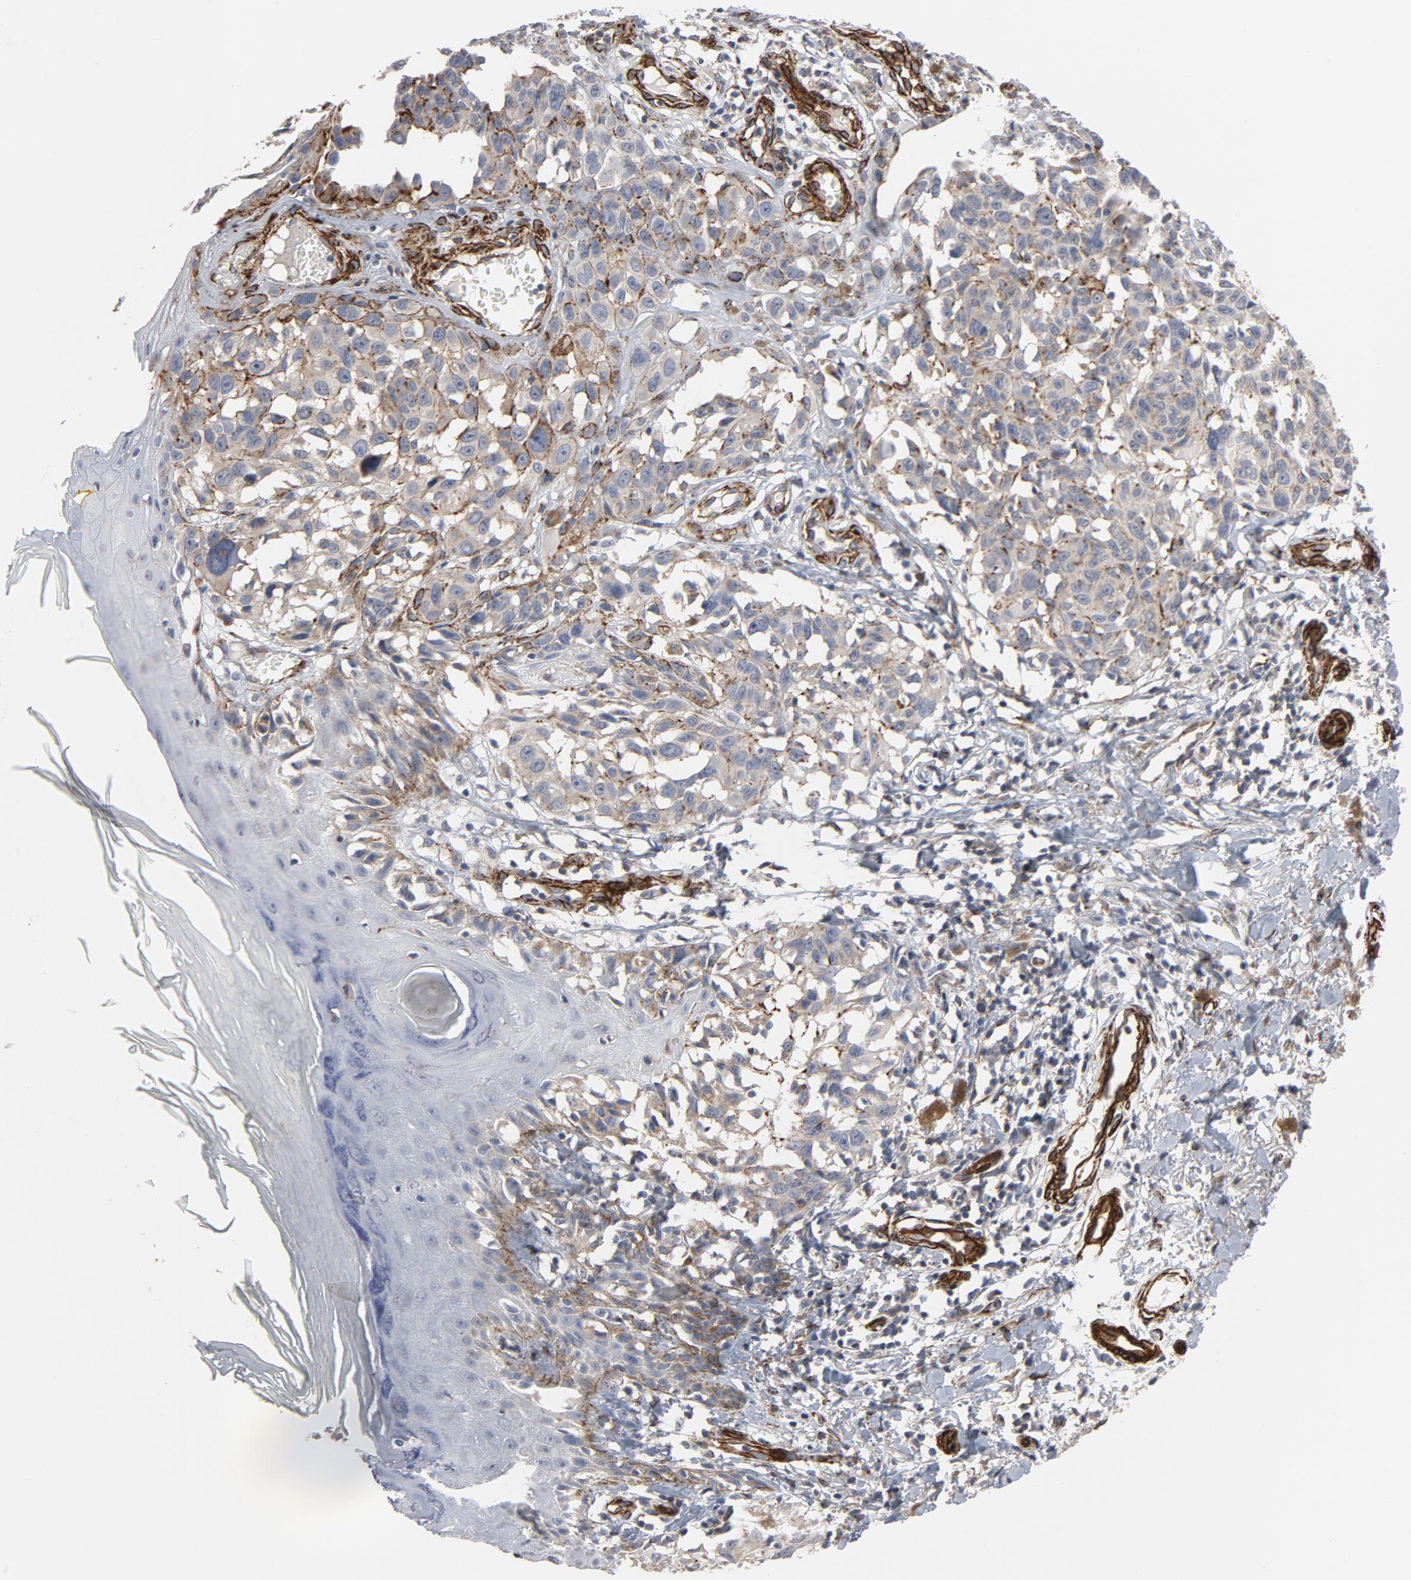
{"staining": {"intensity": "moderate", "quantity": ">75%", "location": "cytoplasmic/membranous"}, "tissue": "melanoma", "cell_type": "Tumor cells", "image_type": "cancer", "snomed": [{"axis": "morphology", "description": "Malignant melanoma, NOS"}, {"axis": "topography", "description": "Skin"}], "caption": "Moderate cytoplasmic/membranous staining is appreciated in approximately >75% of tumor cells in melanoma.", "gene": "GNG2", "patient": {"sex": "female", "age": 77}}